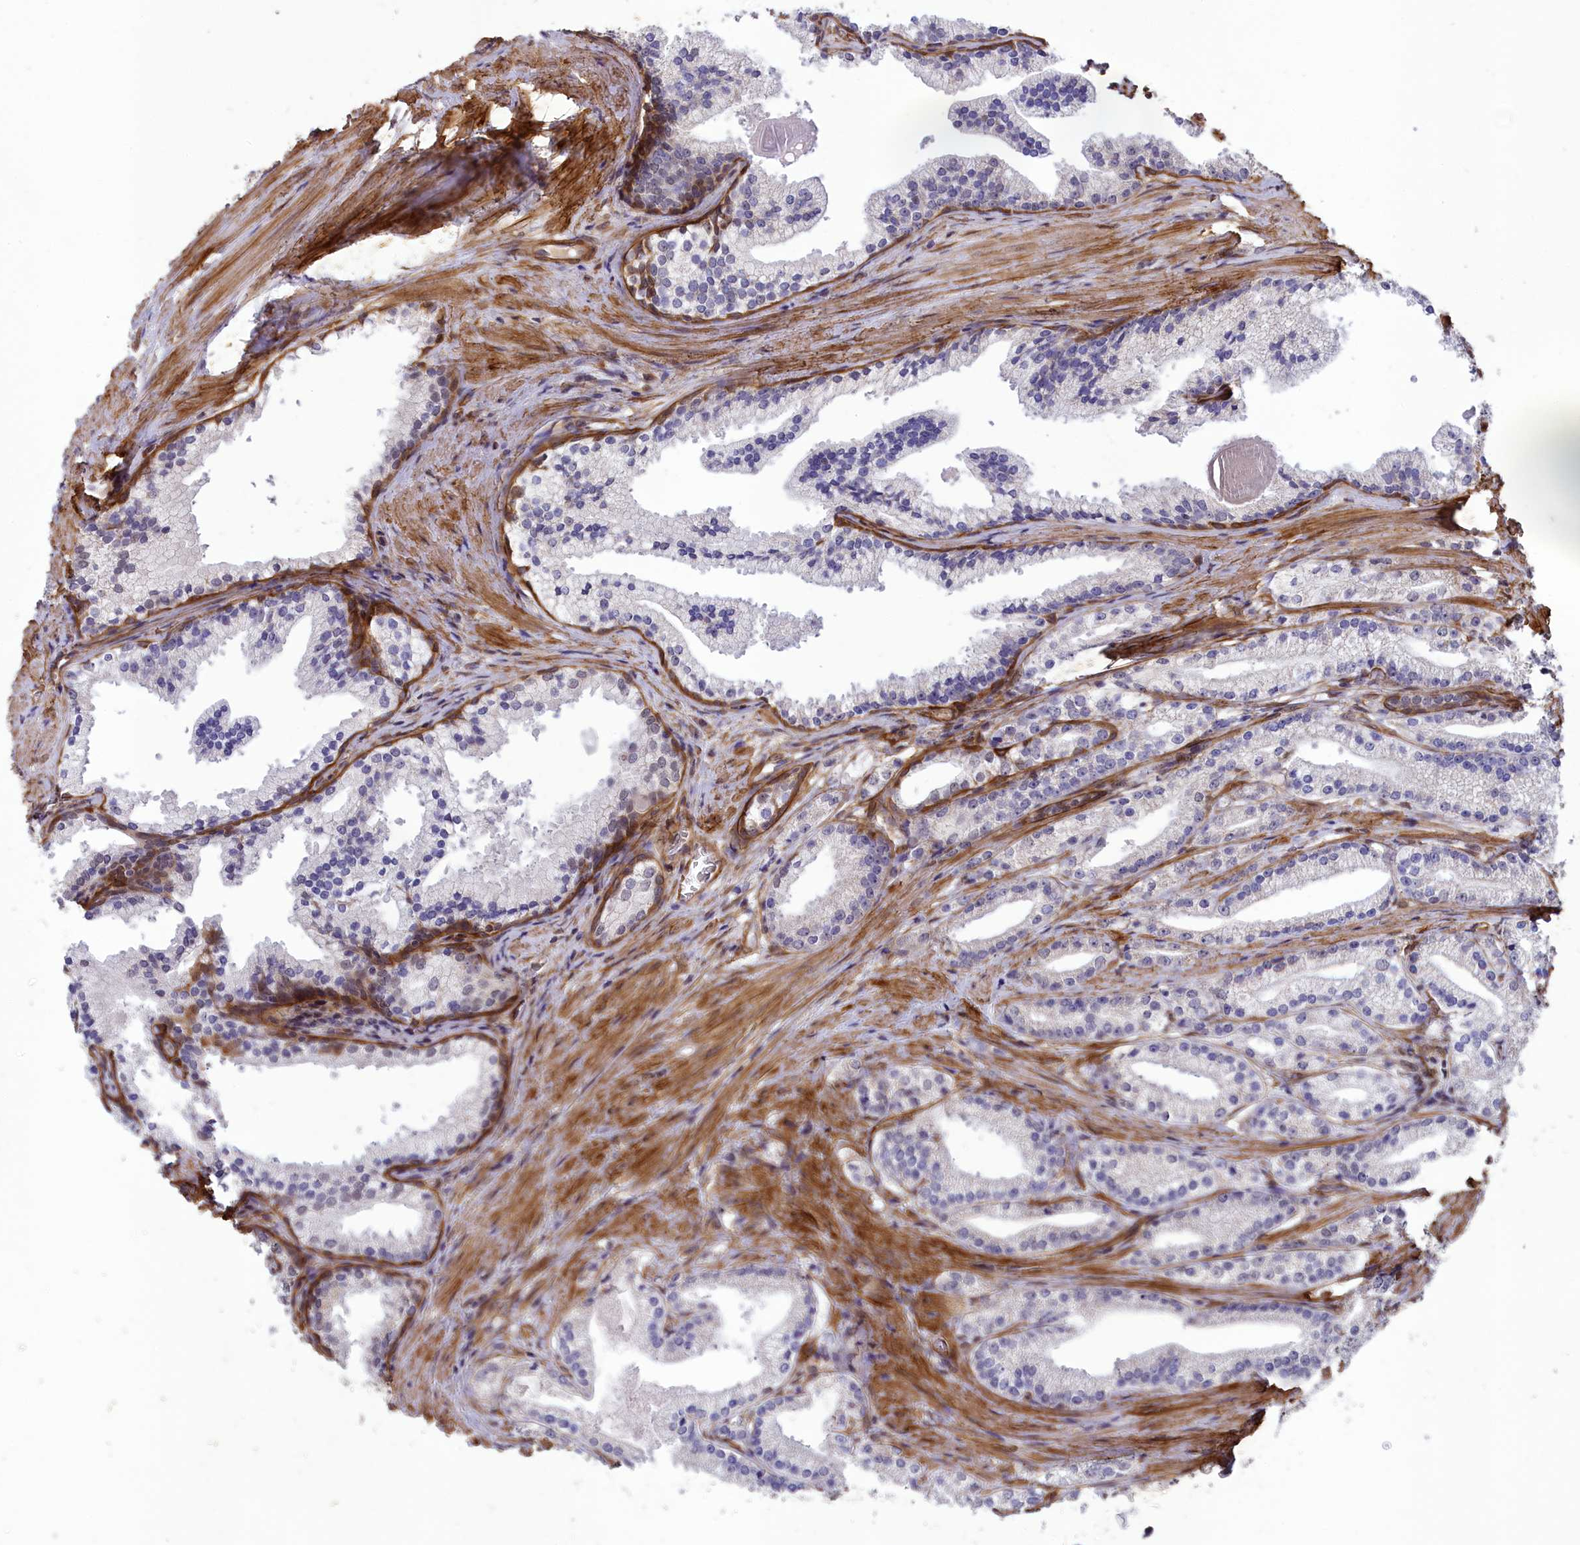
{"staining": {"intensity": "negative", "quantity": "none", "location": "none"}, "tissue": "prostate cancer", "cell_type": "Tumor cells", "image_type": "cancer", "snomed": [{"axis": "morphology", "description": "Adenocarcinoma, Low grade"}, {"axis": "topography", "description": "Prostate"}], "caption": "Protein analysis of prostate cancer (adenocarcinoma (low-grade)) demonstrates no significant positivity in tumor cells.", "gene": "TNS1", "patient": {"sex": "male", "age": 57}}